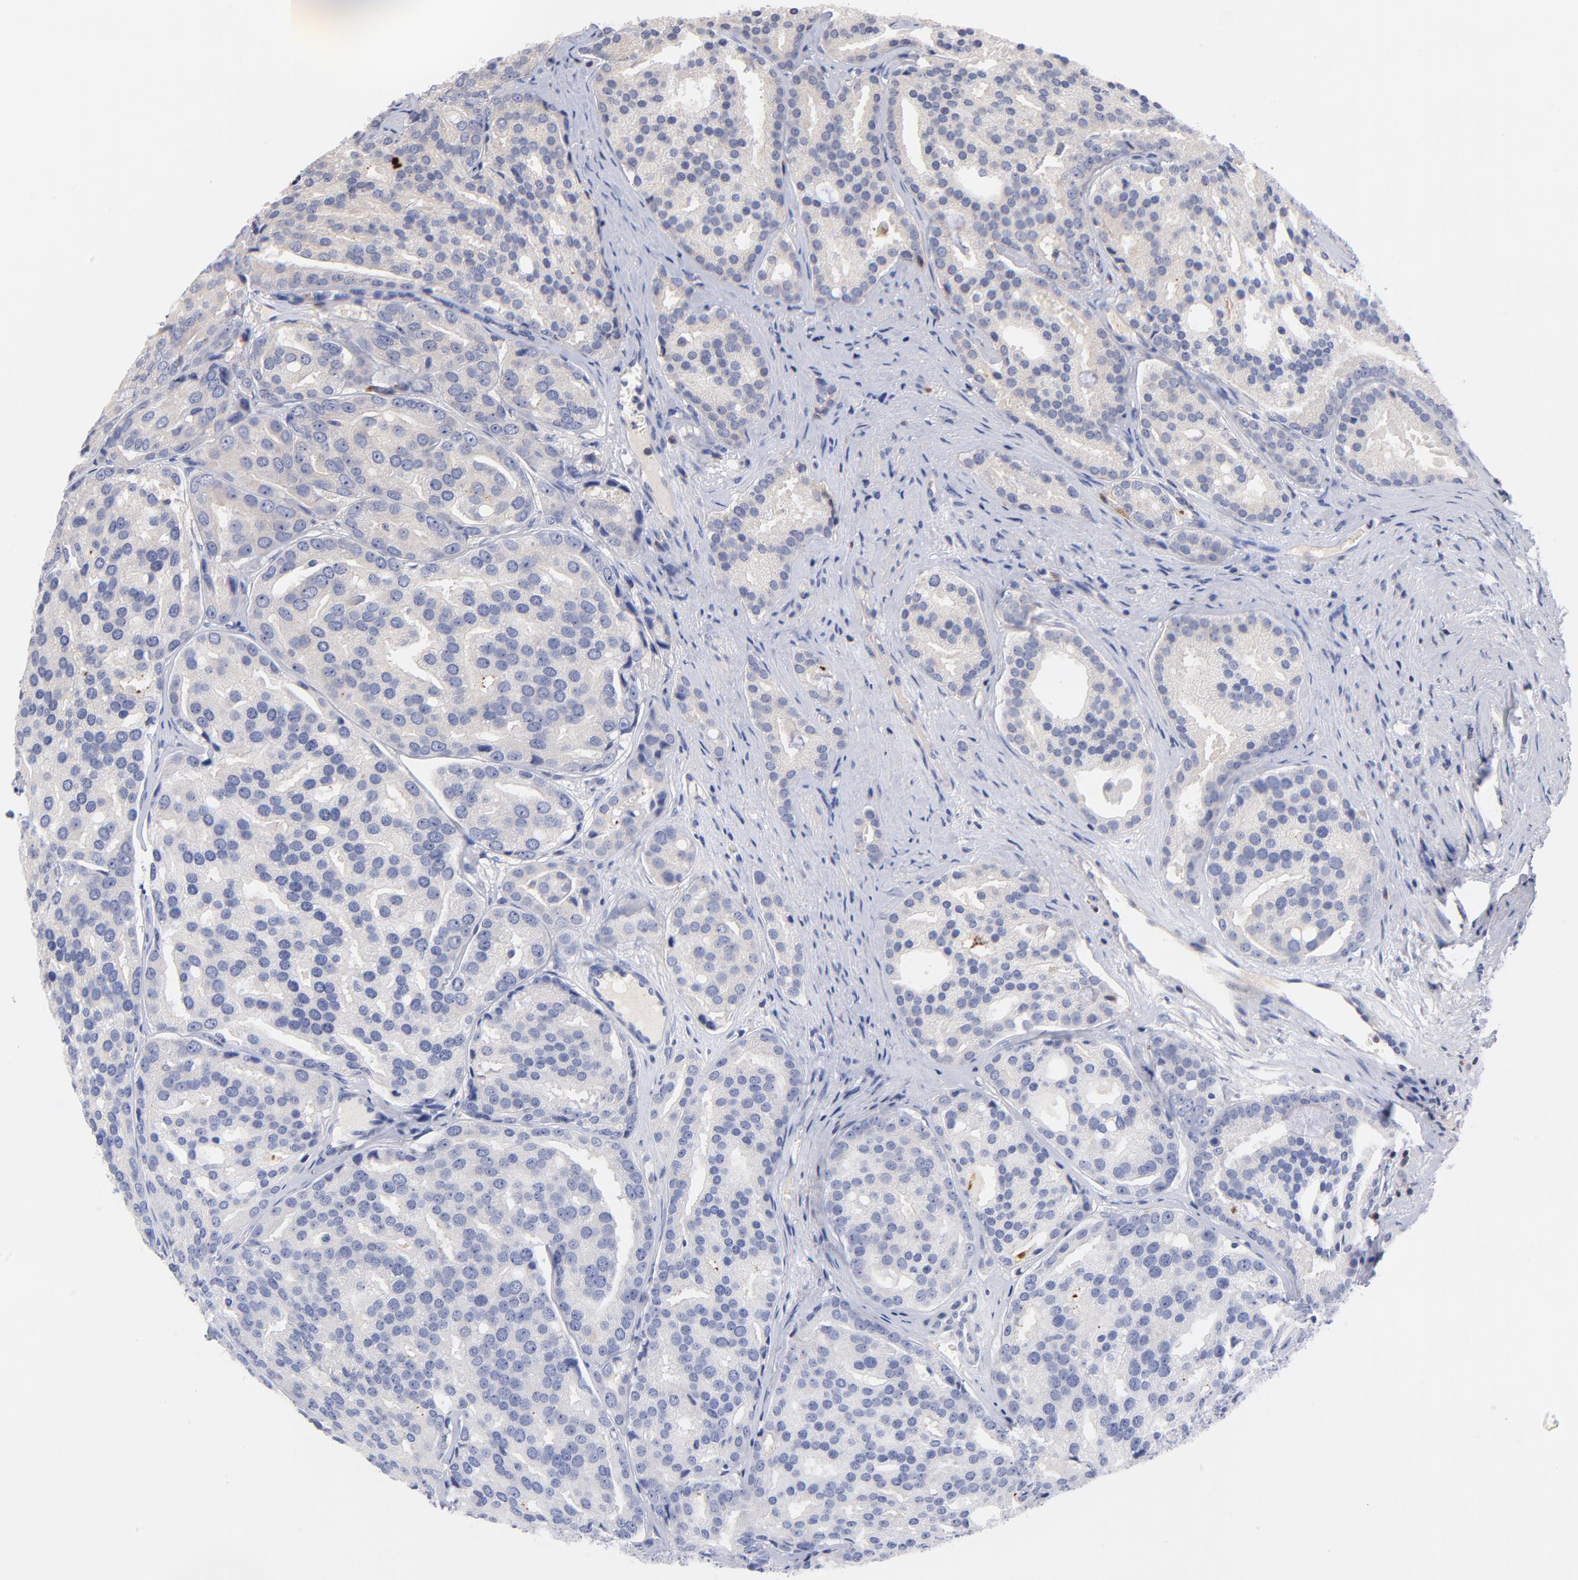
{"staining": {"intensity": "negative", "quantity": "none", "location": "none"}, "tissue": "prostate cancer", "cell_type": "Tumor cells", "image_type": "cancer", "snomed": [{"axis": "morphology", "description": "Adenocarcinoma, High grade"}, {"axis": "topography", "description": "Prostate"}], "caption": "High magnification brightfield microscopy of prostate cancer stained with DAB (3,3'-diaminobenzidine) (brown) and counterstained with hematoxylin (blue): tumor cells show no significant expression.", "gene": "KREMEN2", "patient": {"sex": "male", "age": 64}}